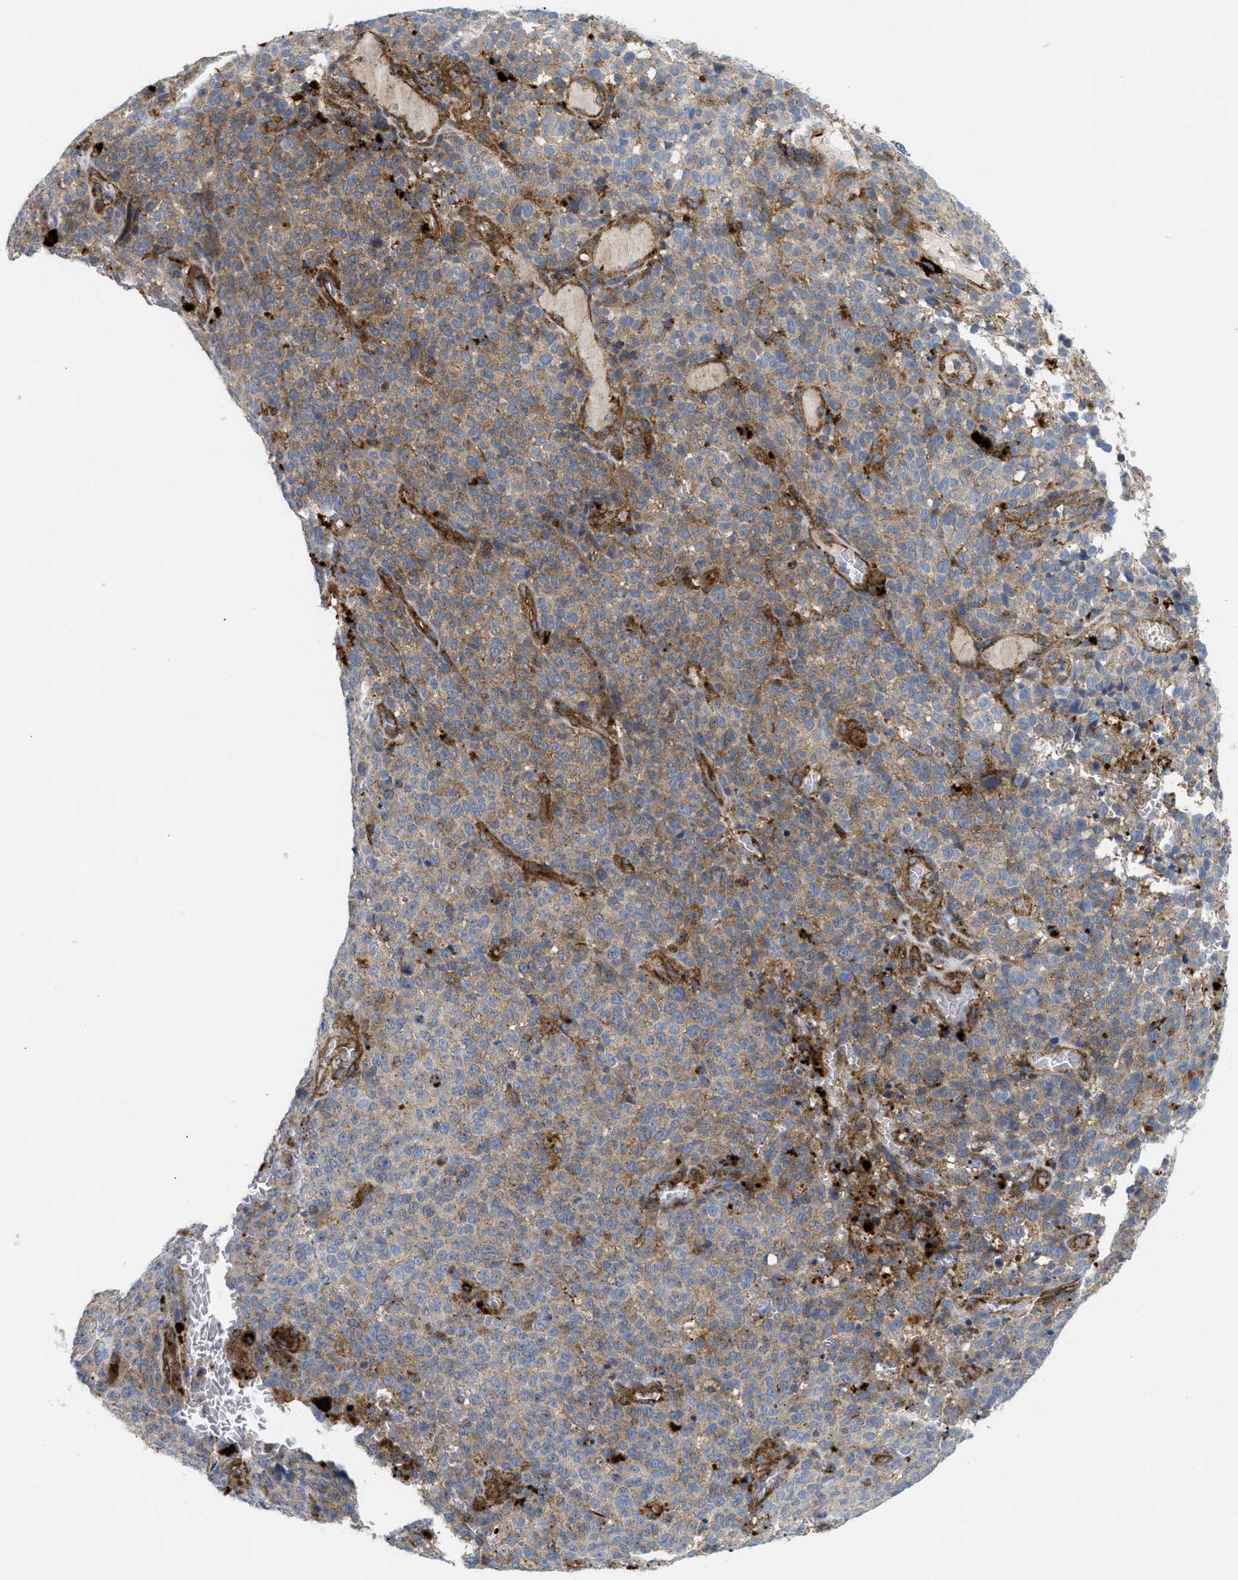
{"staining": {"intensity": "moderate", "quantity": ">75%", "location": "cytoplasmic/membranous"}, "tissue": "melanoma", "cell_type": "Tumor cells", "image_type": "cancer", "snomed": [{"axis": "morphology", "description": "Malignant melanoma, NOS"}, {"axis": "topography", "description": "Skin"}], "caption": "Protein expression analysis of melanoma demonstrates moderate cytoplasmic/membranous expression in approximately >75% of tumor cells.", "gene": "DCTN4", "patient": {"sex": "female", "age": 82}}